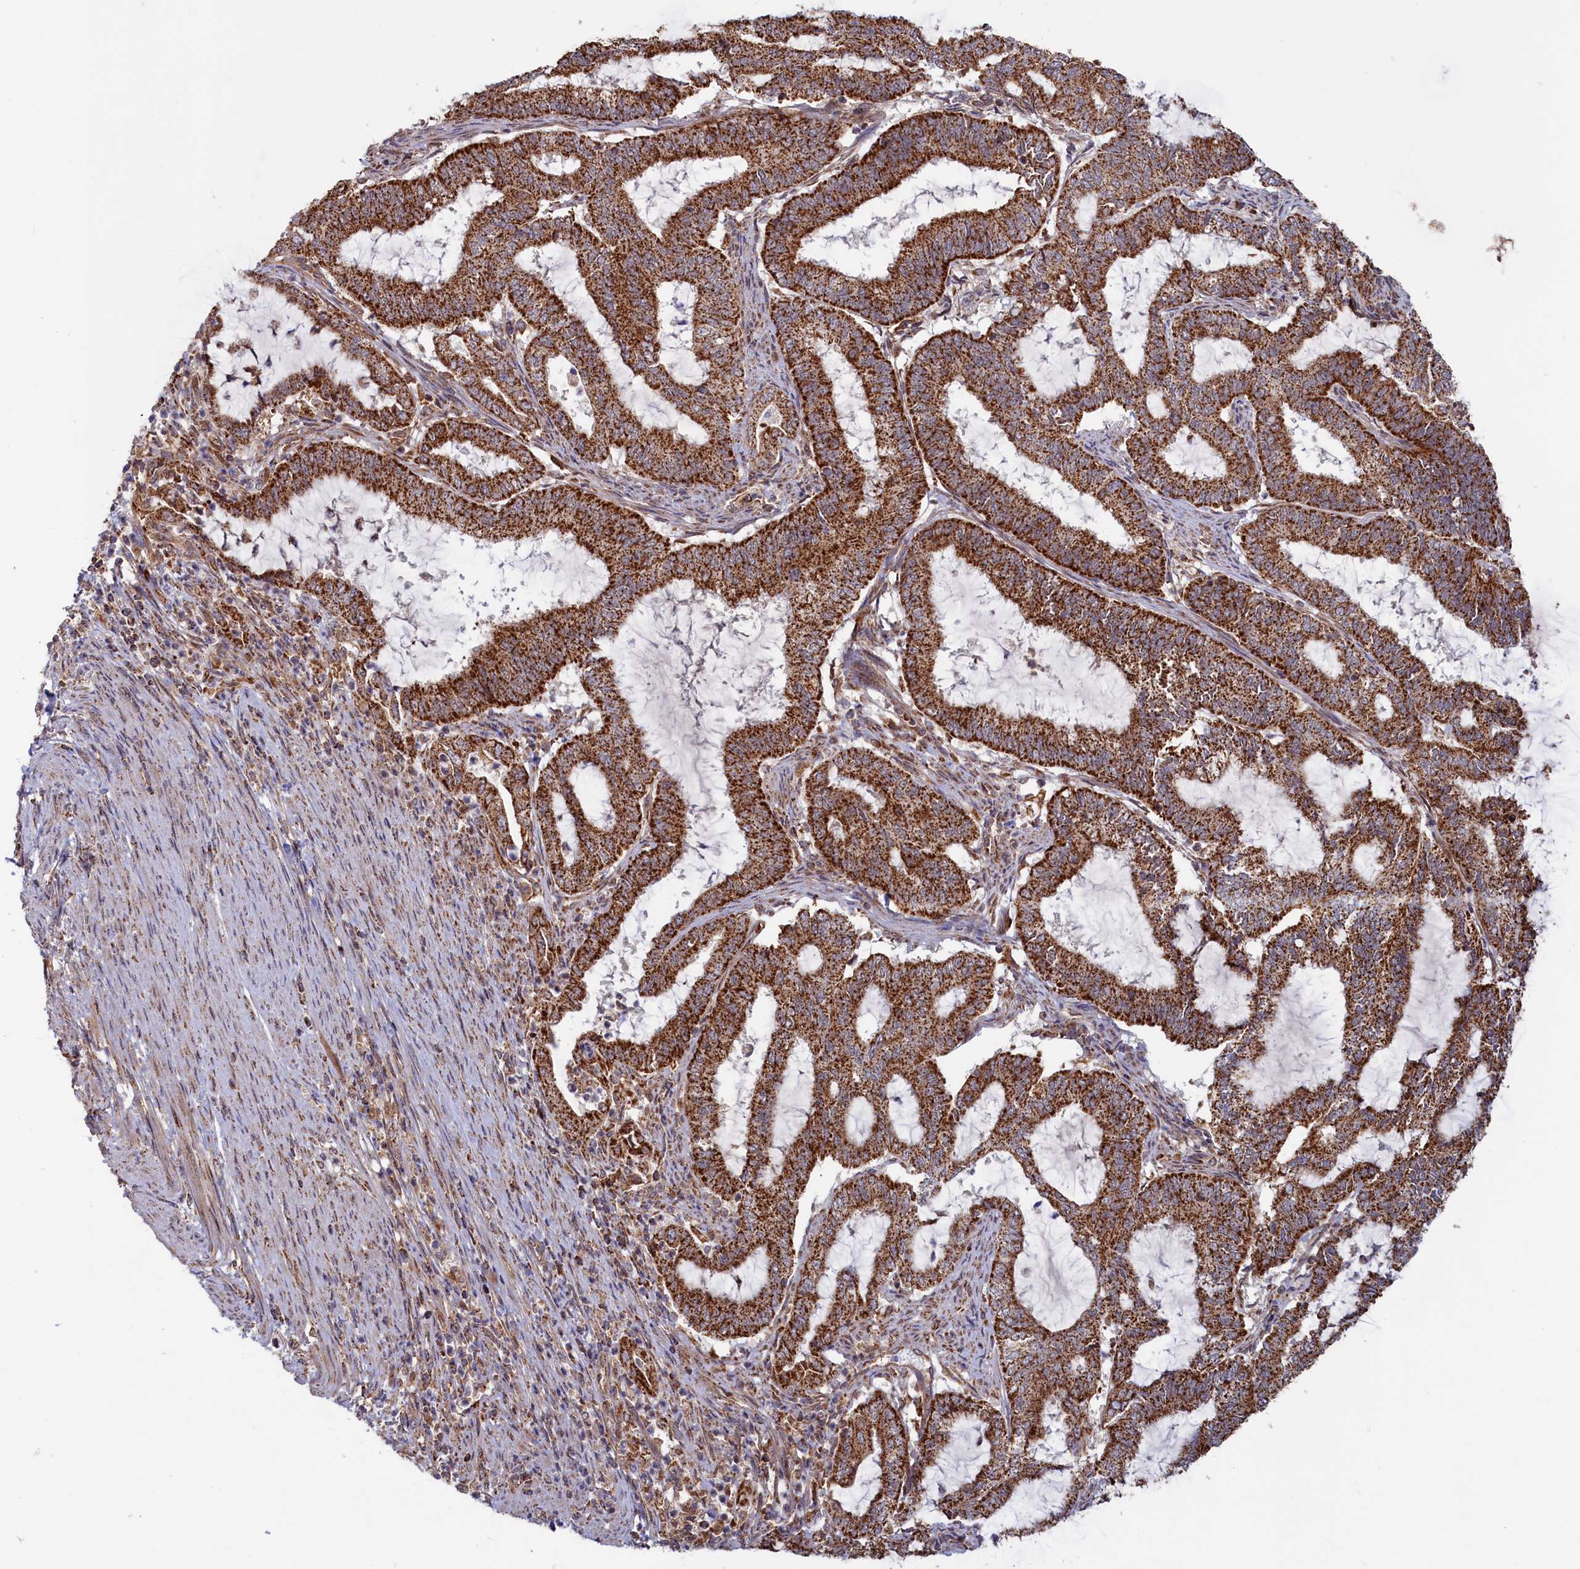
{"staining": {"intensity": "strong", "quantity": ">75%", "location": "cytoplasmic/membranous"}, "tissue": "endometrial cancer", "cell_type": "Tumor cells", "image_type": "cancer", "snomed": [{"axis": "morphology", "description": "Adenocarcinoma, NOS"}, {"axis": "topography", "description": "Endometrium"}], "caption": "This micrograph shows immunohistochemistry staining of human endometrial cancer (adenocarcinoma), with high strong cytoplasmic/membranous expression in approximately >75% of tumor cells.", "gene": "DUS3L", "patient": {"sex": "female", "age": 51}}